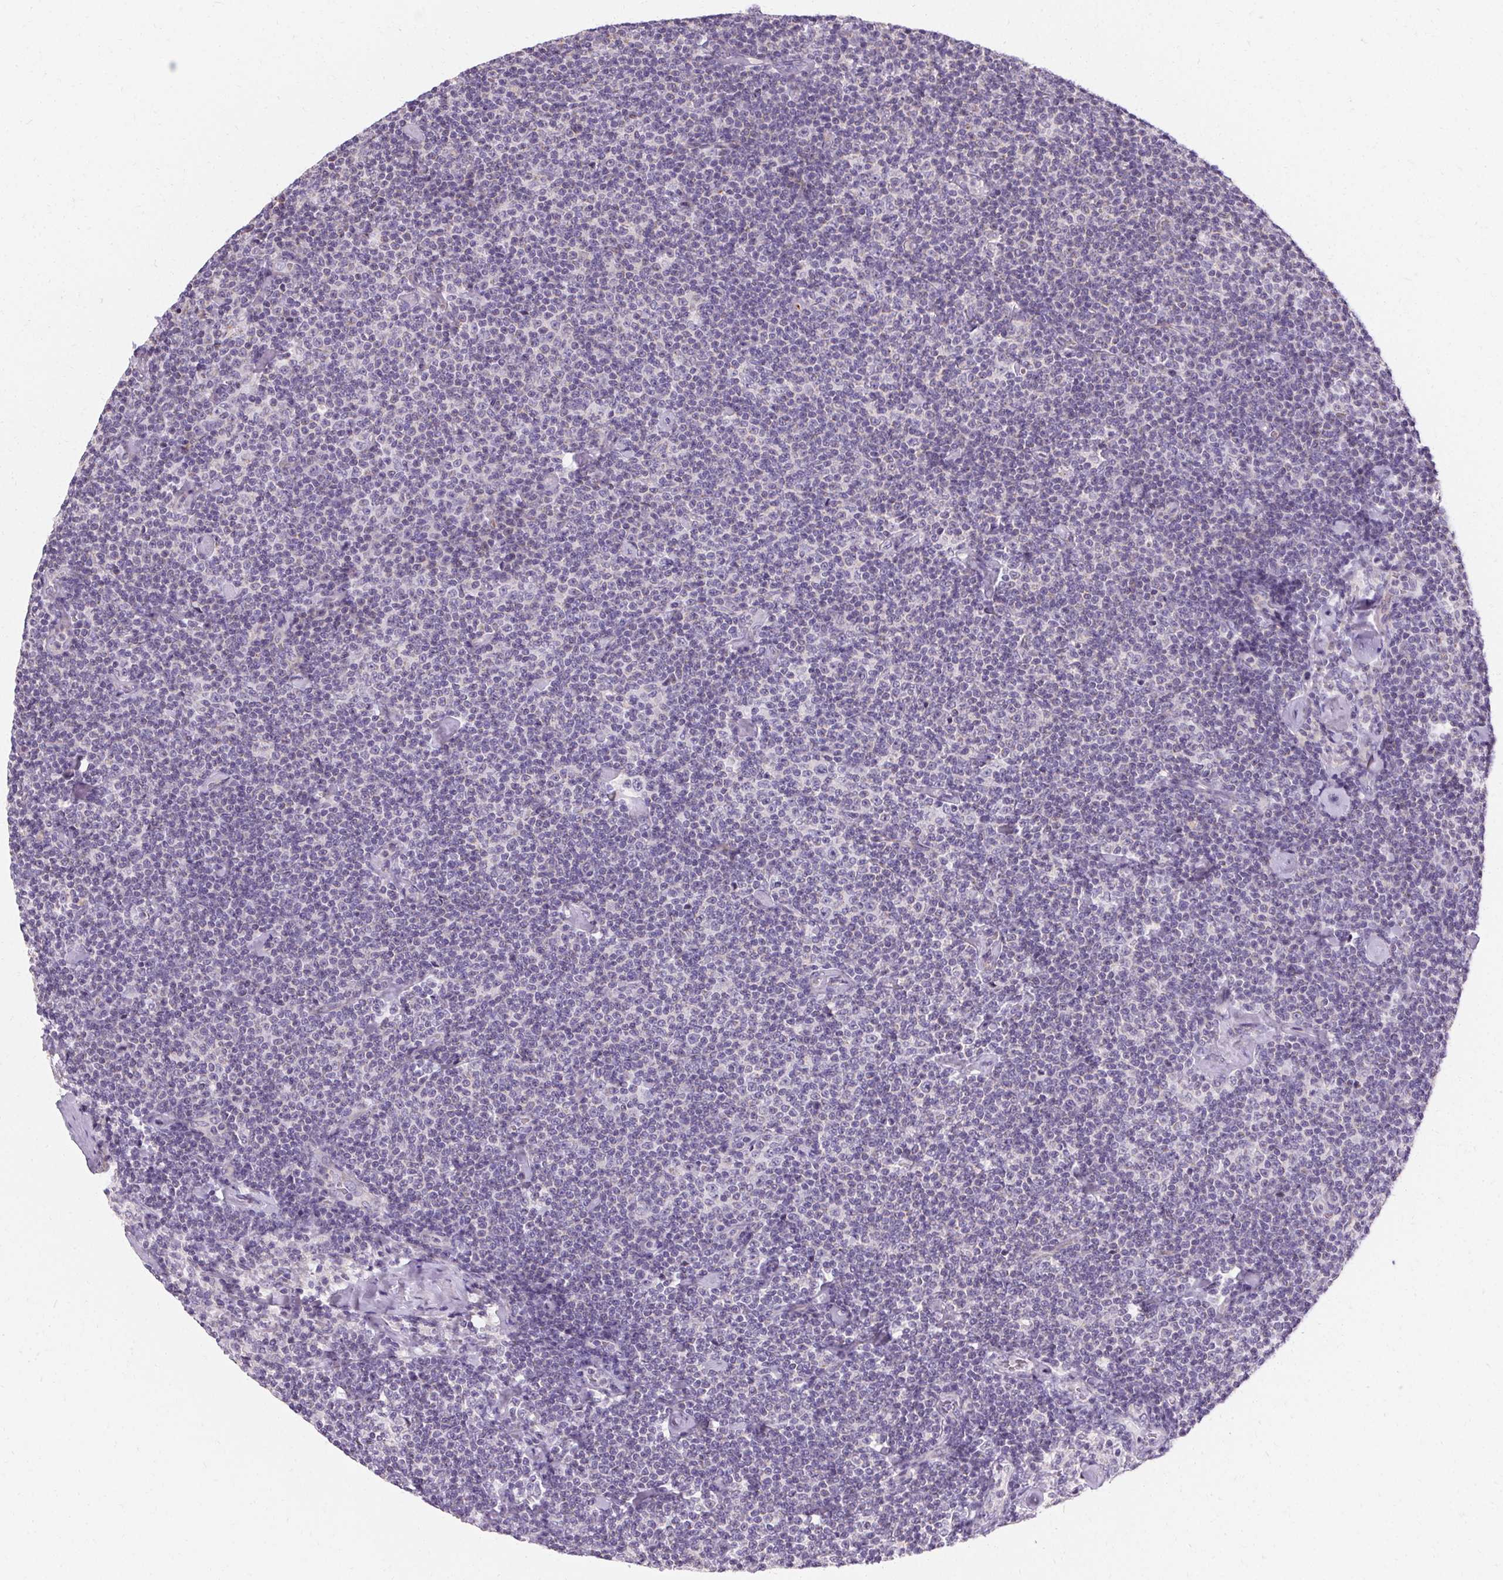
{"staining": {"intensity": "negative", "quantity": "none", "location": "none"}, "tissue": "lymphoma", "cell_type": "Tumor cells", "image_type": "cancer", "snomed": [{"axis": "morphology", "description": "Malignant lymphoma, non-Hodgkin's type, Low grade"}, {"axis": "topography", "description": "Lymph node"}], "caption": "Micrograph shows no significant protein staining in tumor cells of malignant lymphoma, non-Hodgkin's type (low-grade). (DAB immunohistochemistry with hematoxylin counter stain).", "gene": "TRIP13", "patient": {"sex": "male", "age": 81}}